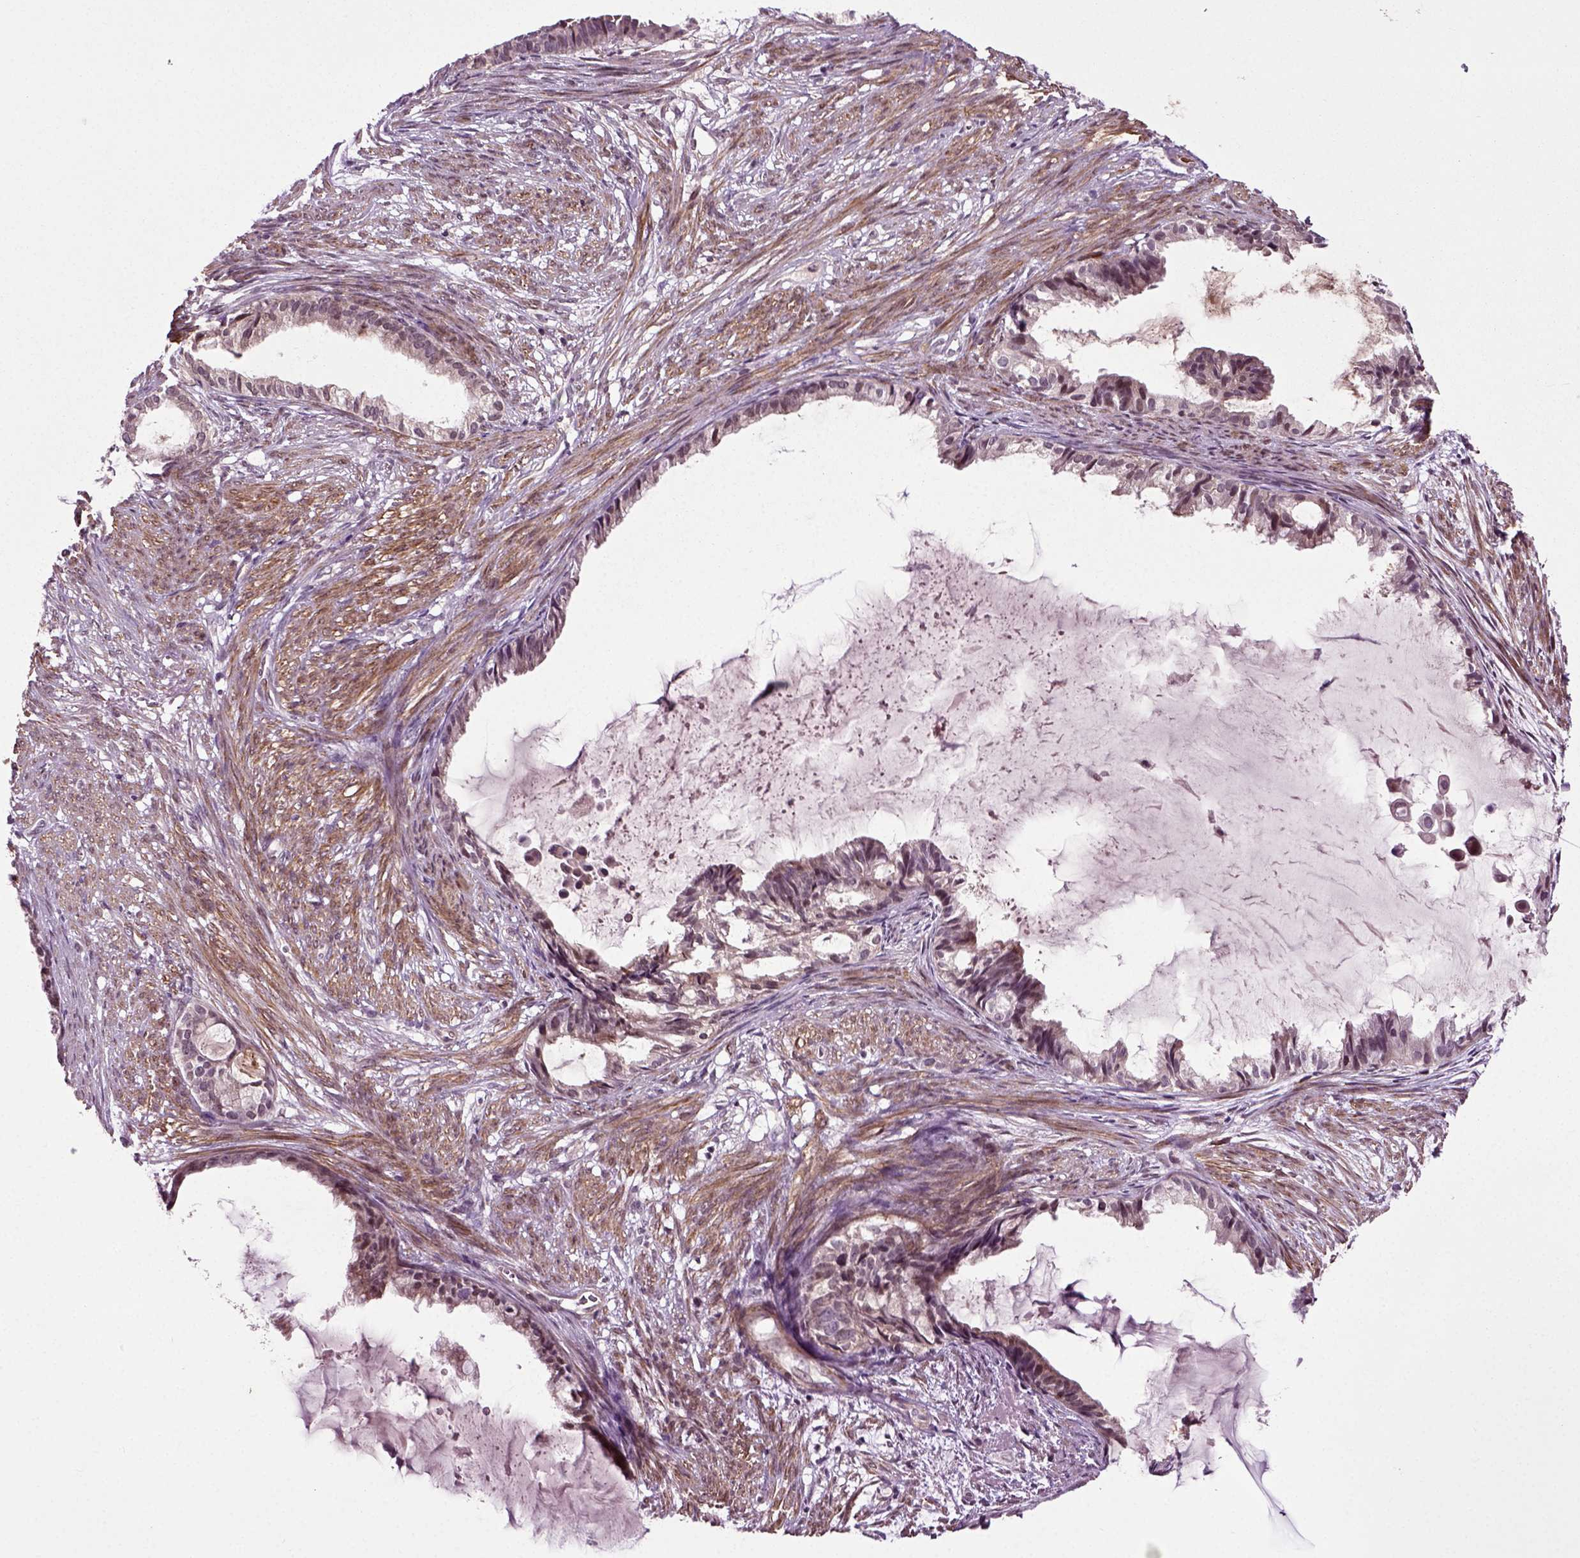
{"staining": {"intensity": "negative", "quantity": "none", "location": "none"}, "tissue": "endometrial cancer", "cell_type": "Tumor cells", "image_type": "cancer", "snomed": [{"axis": "morphology", "description": "Adenocarcinoma, NOS"}, {"axis": "topography", "description": "Endometrium"}], "caption": "Immunohistochemistry (IHC) histopathology image of neoplastic tissue: human adenocarcinoma (endometrial) stained with DAB (3,3'-diaminobenzidine) exhibits no significant protein positivity in tumor cells. The staining is performed using DAB brown chromogen with nuclei counter-stained in using hematoxylin.", "gene": "KNSTRN", "patient": {"sex": "female", "age": 86}}